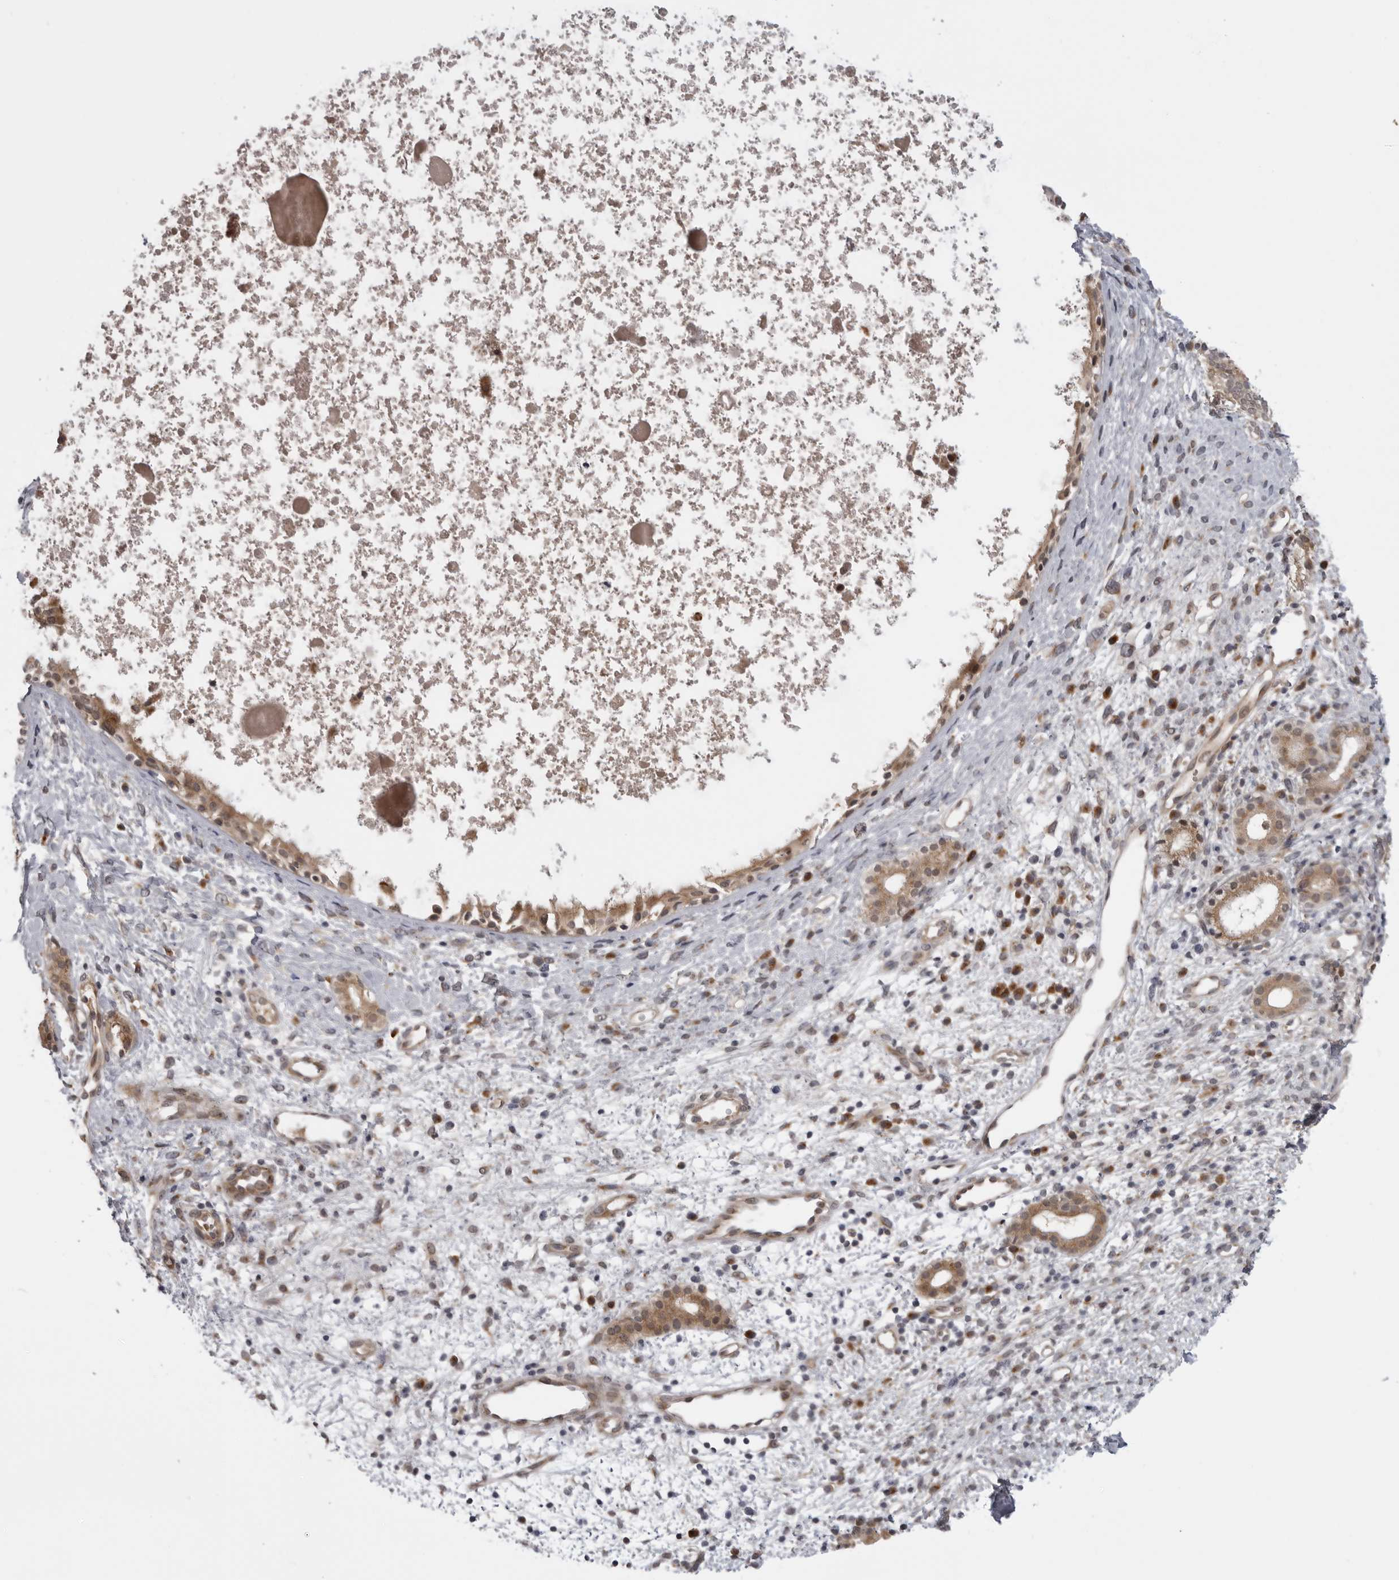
{"staining": {"intensity": "moderate", "quantity": ">75%", "location": "cytoplasmic/membranous"}, "tissue": "nasopharynx", "cell_type": "Respiratory epithelial cells", "image_type": "normal", "snomed": [{"axis": "morphology", "description": "Normal tissue, NOS"}, {"axis": "topography", "description": "Nasopharynx"}], "caption": "Normal nasopharynx was stained to show a protein in brown. There is medium levels of moderate cytoplasmic/membranous staining in about >75% of respiratory epithelial cells.", "gene": "LRRC45", "patient": {"sex": "male", "age": 22}}